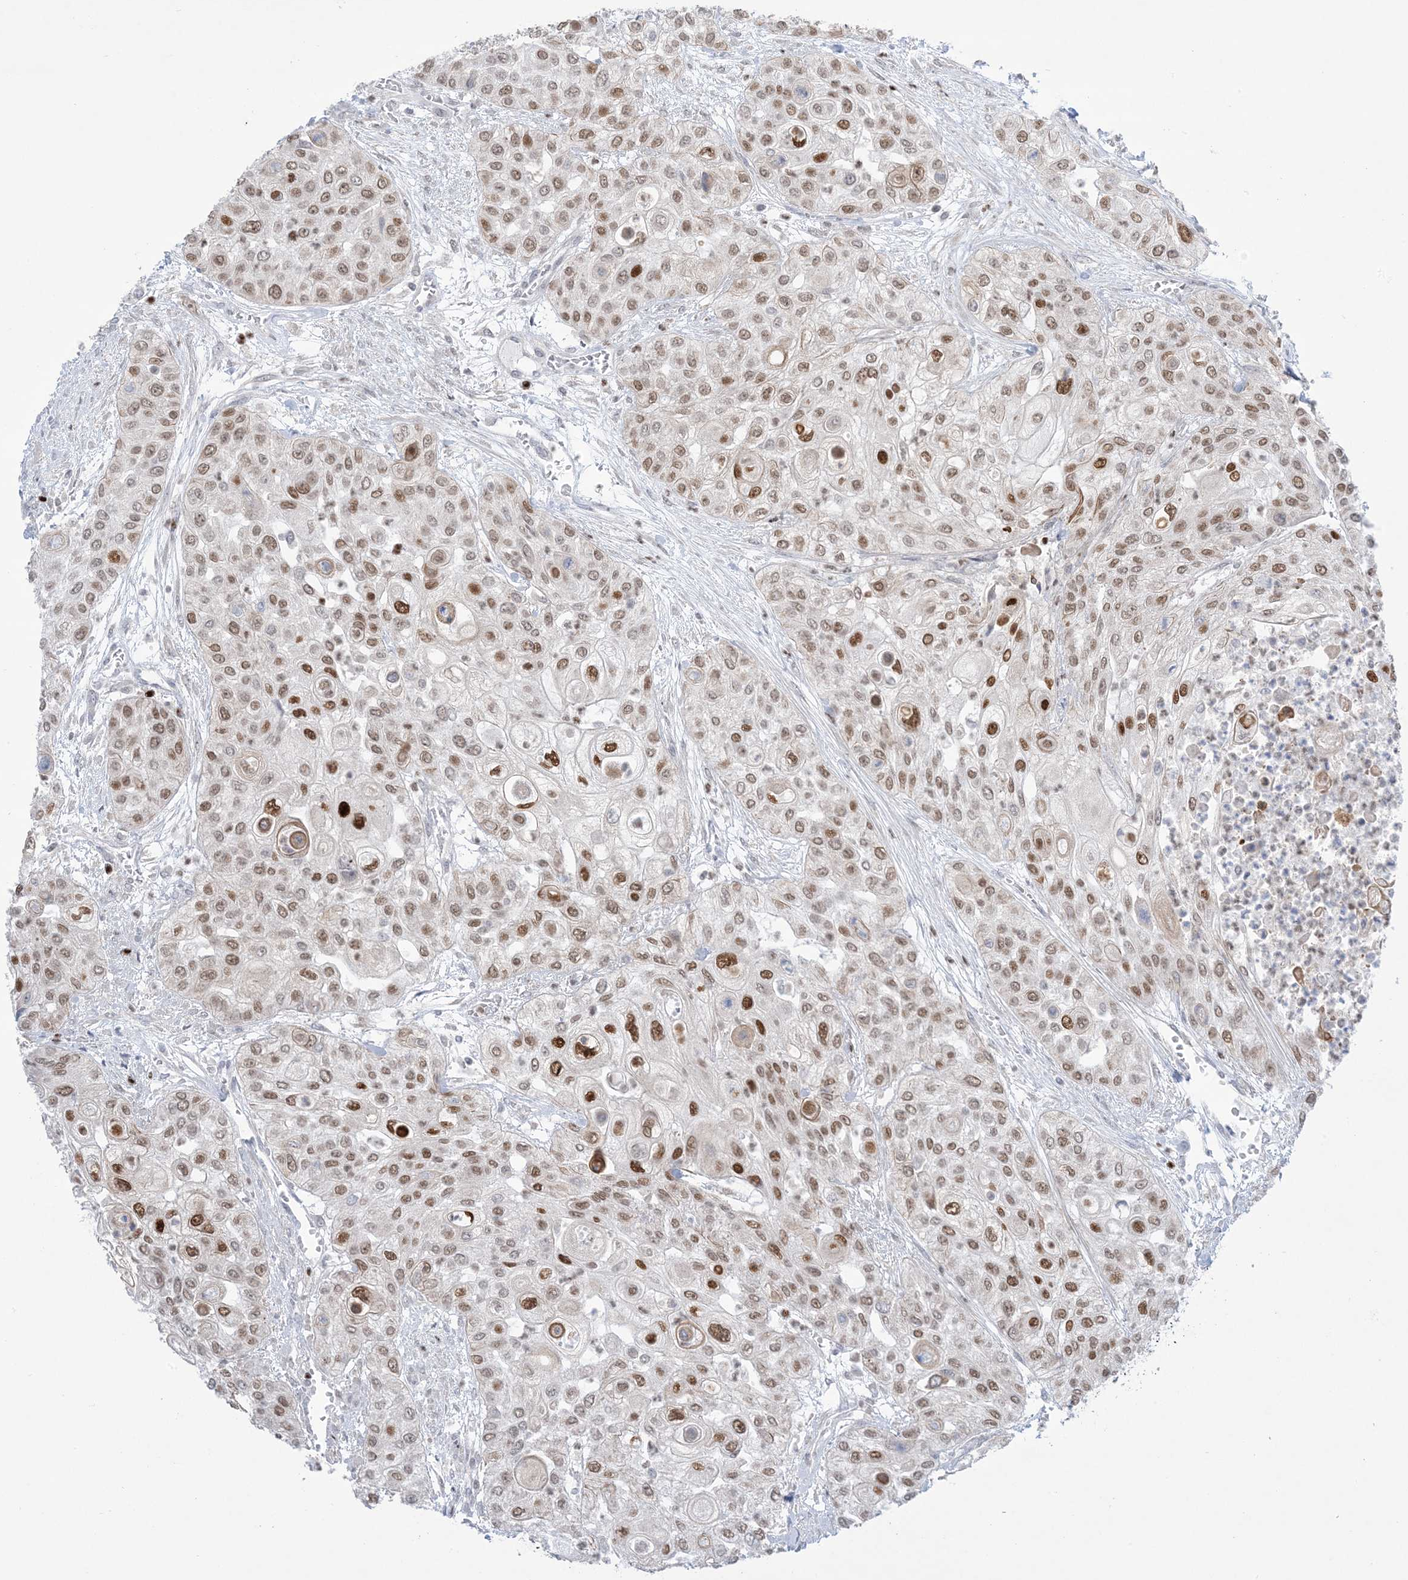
{"staining": {"intensity": "moderate", "quantity": ">75%", "location": "nuclear"}, "tissue": "urothelial cancer", "cell_type": "Tumor cells", "image_type": "cancer", "snomed": [{"axis": "morphology", "description": "Urothelial carcinoma, High grade"}, {"axis": "topography", "description": "Urinary bladder"}], "caption": "High-magnification brightfield microscopy of urothelial cancer stained with DAB (3,3'-diaminobenzidine) (brown) and counterstained with hematoxylin (blue). tumor cells exhibit moderate nuclear expression is identified in approximately>75% of cells. (DAB = brown stain, brightfield microscopy at high magnification).", "gene": "TFPT", "patient": {"sex": "female", "age": 79}}